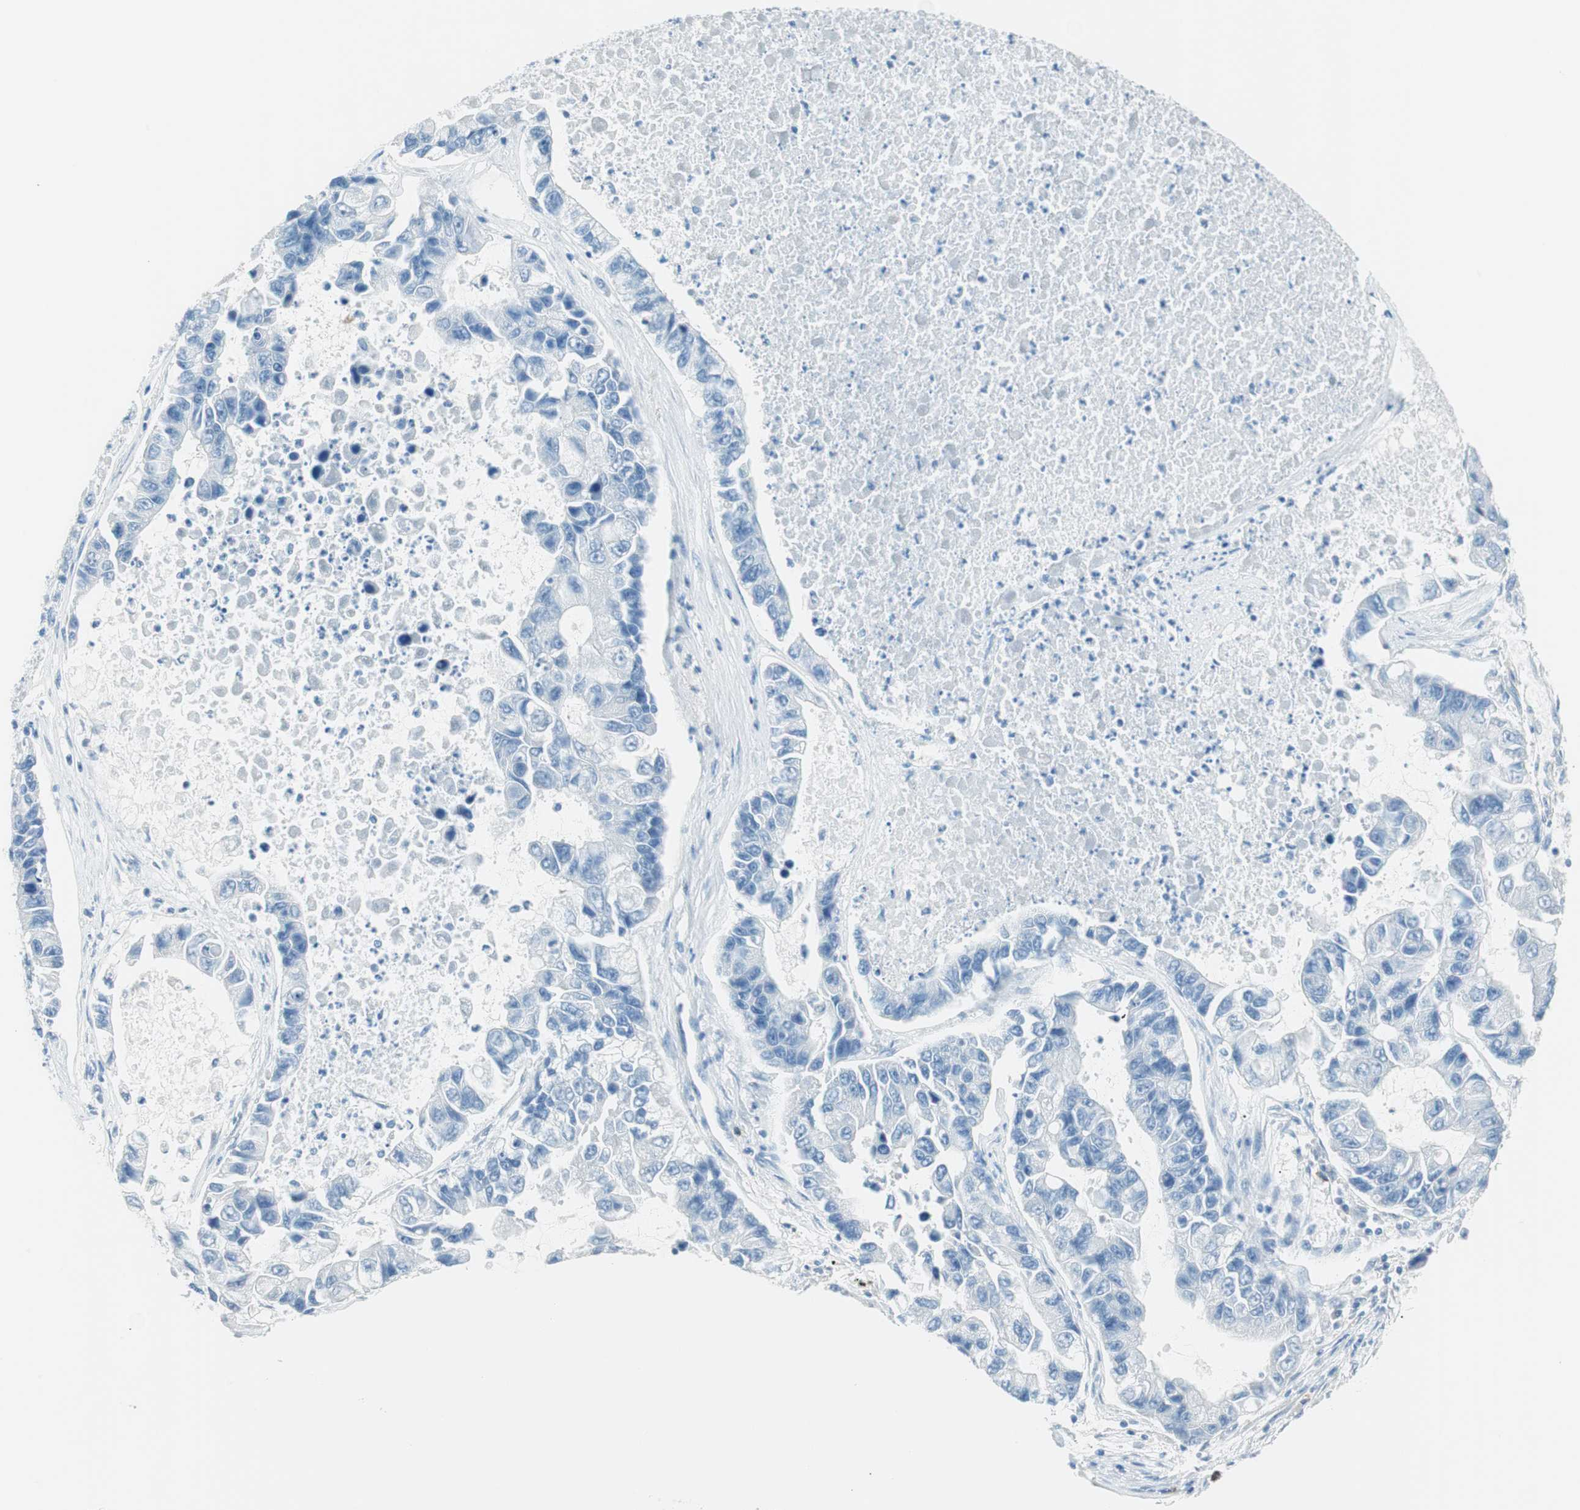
{"staining": {"intensity": "negative", "quantity": "none", "location": "none"}, "tissue": "lung cancer", "cell_type": "Tumor cells", "image_type": "cancer", "snomed": [{"axis": "morphology", "description": "Adenocarcinoma, NOS"}, {"axis": "topography", "description": "Lung"}], "caption": "Immunohistochemistry histopathology image of neoplastic tissue: human lung cancer stained with DAB (3,3'-diaminobenzidine) demonstrates no significant protein positivity in tumor cells.", "gene": "TNFRSF13C", "patient": {"sex": "female", "age": 51}}